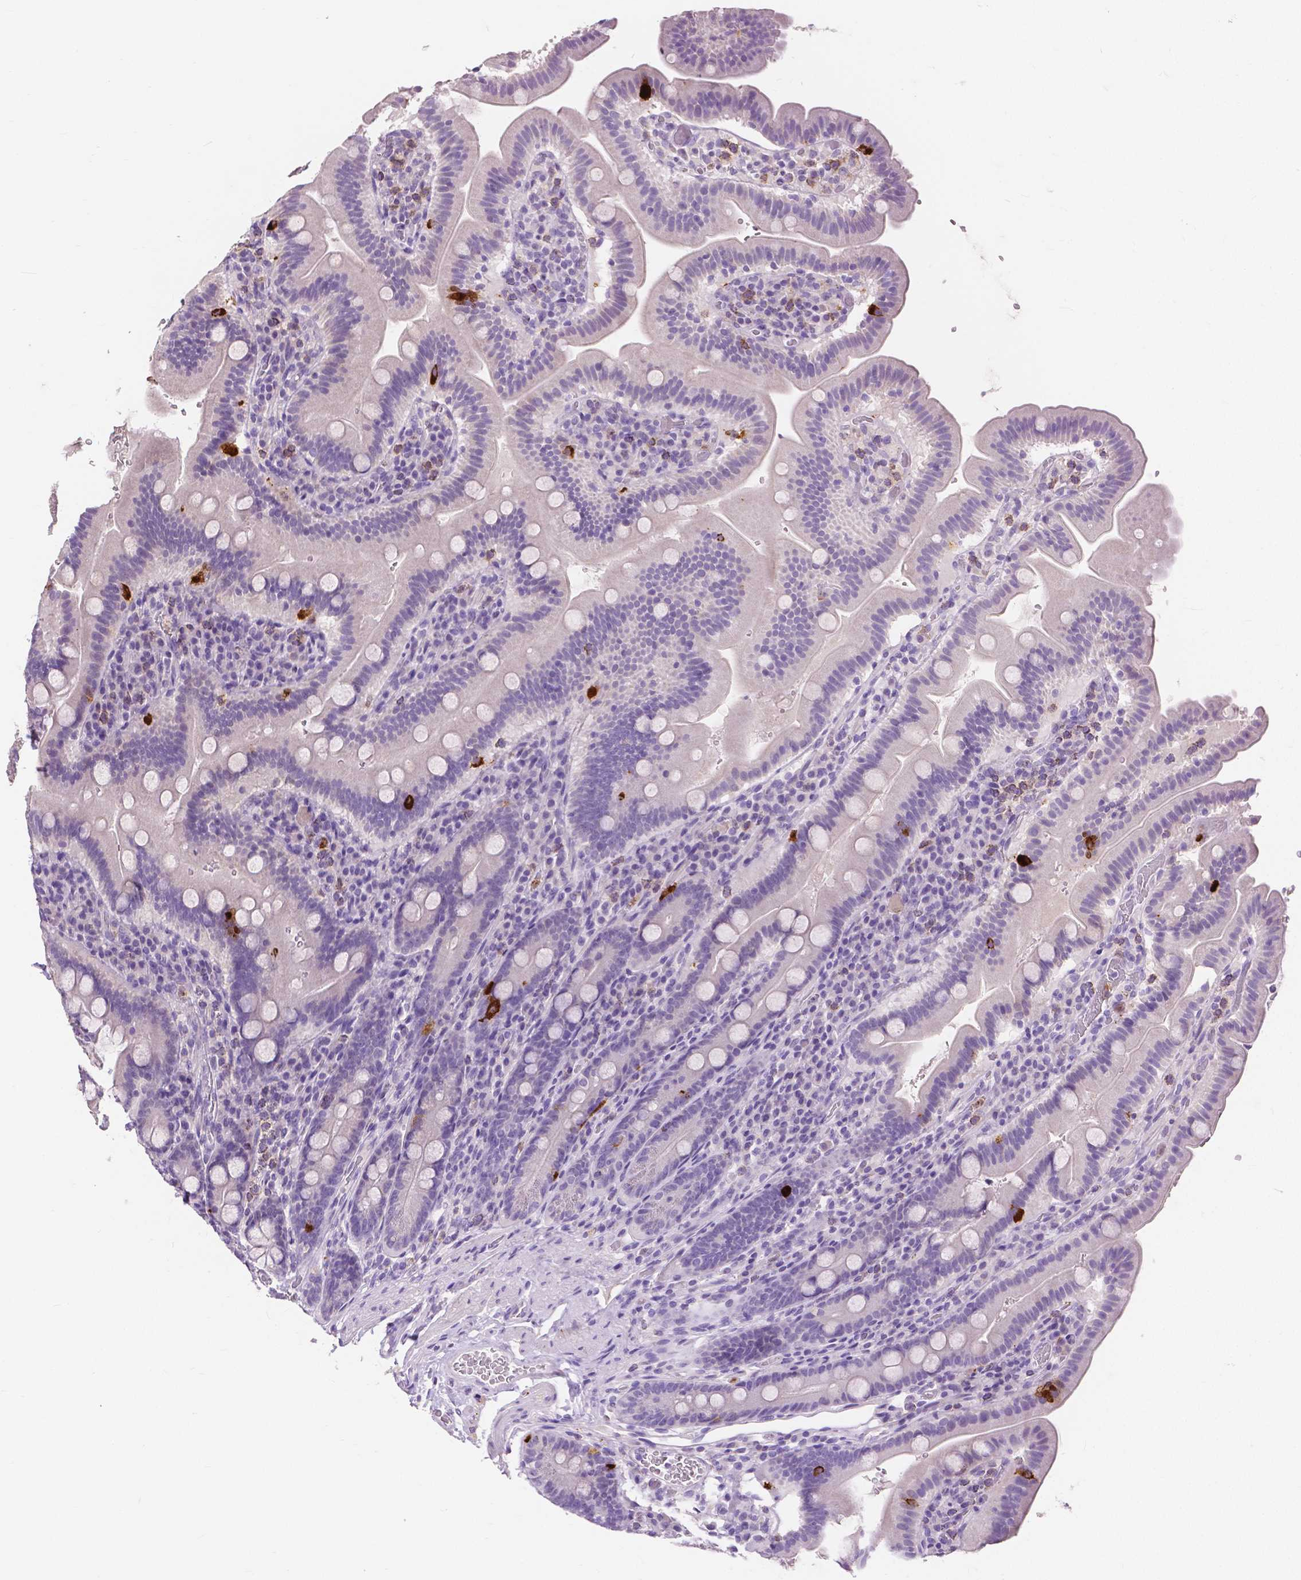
{"staining": {"intensity": "strong", "quantity": "<25%", "location": "cytoplasmic/membranous"}, "tissue": "small intestine", "cell_type": "Glandular cells", "image_type": "normal", "snomed": [{"axis": "morphology", "description": "Normal tissue, NOS"}, {"axis": "topography", "description": "Small intestine"}], "caption": "Immunohistochemical staining of unremarkable small intestine shows medium levels of strong cytoplasmic/membranous positivity in about <25% of glandular cells. (brown staining indicates protein expression, while blue staining denotes nuclei).", "gene": "CXCR2", "patient": {"sex": "male", "age": 26}}